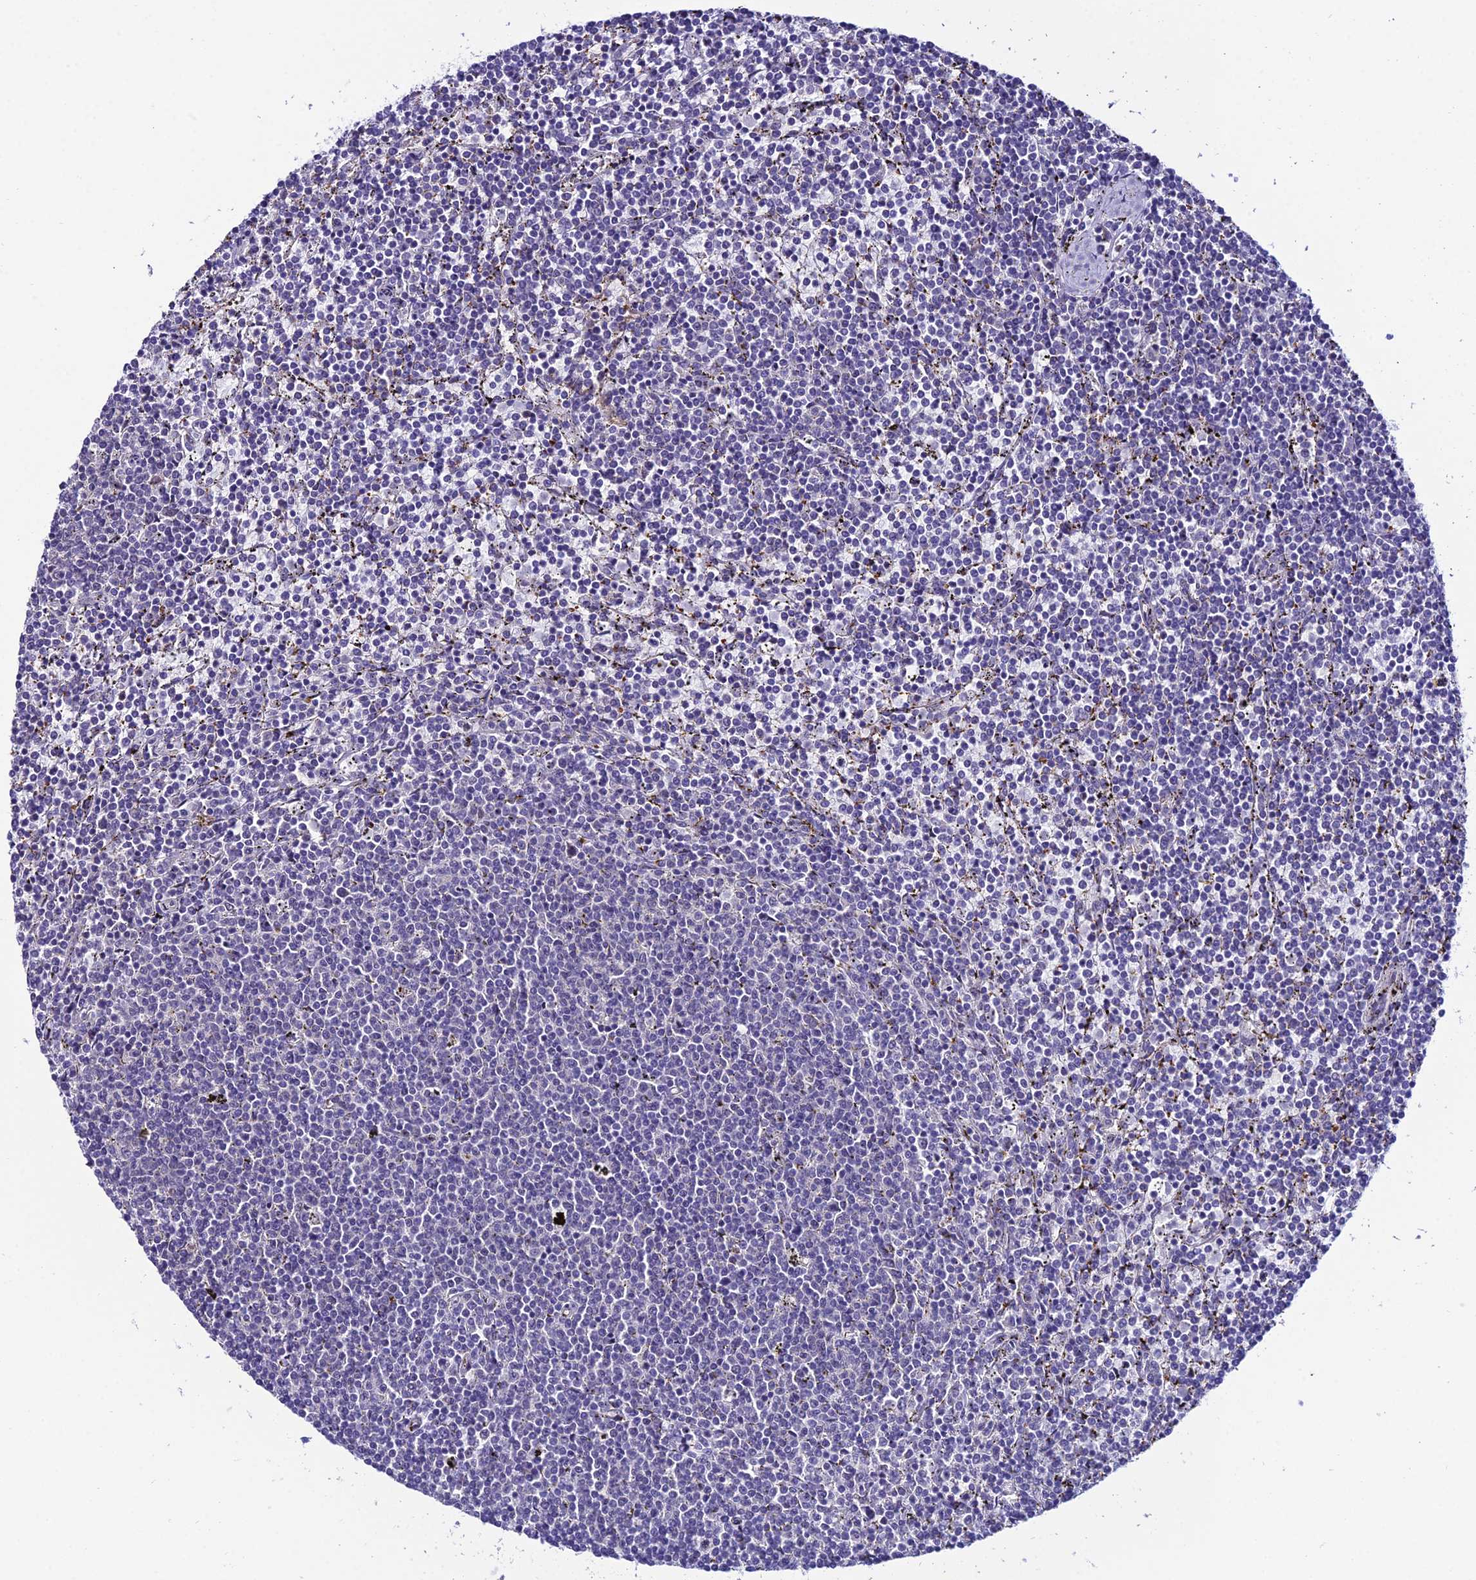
{"staining": {"intensity": "negative", "quantity": "none", "location": "none"}, "tissue": "lymphoma", "cell_type": "Tumor cells", "image_type": "cancer", "snomed": [{"axis": "morphology", "description": "Malignant lymphoma, non-Hodgkin's type, Low grade"}, {"axis": "topography", "description": "Spleen"}], "caption": "Immunohistochemical staining of human lymphoma shows no significant expression in tumor cells.", "gene": "SYT15", "patient": {"sex": "female", "age": 50}}